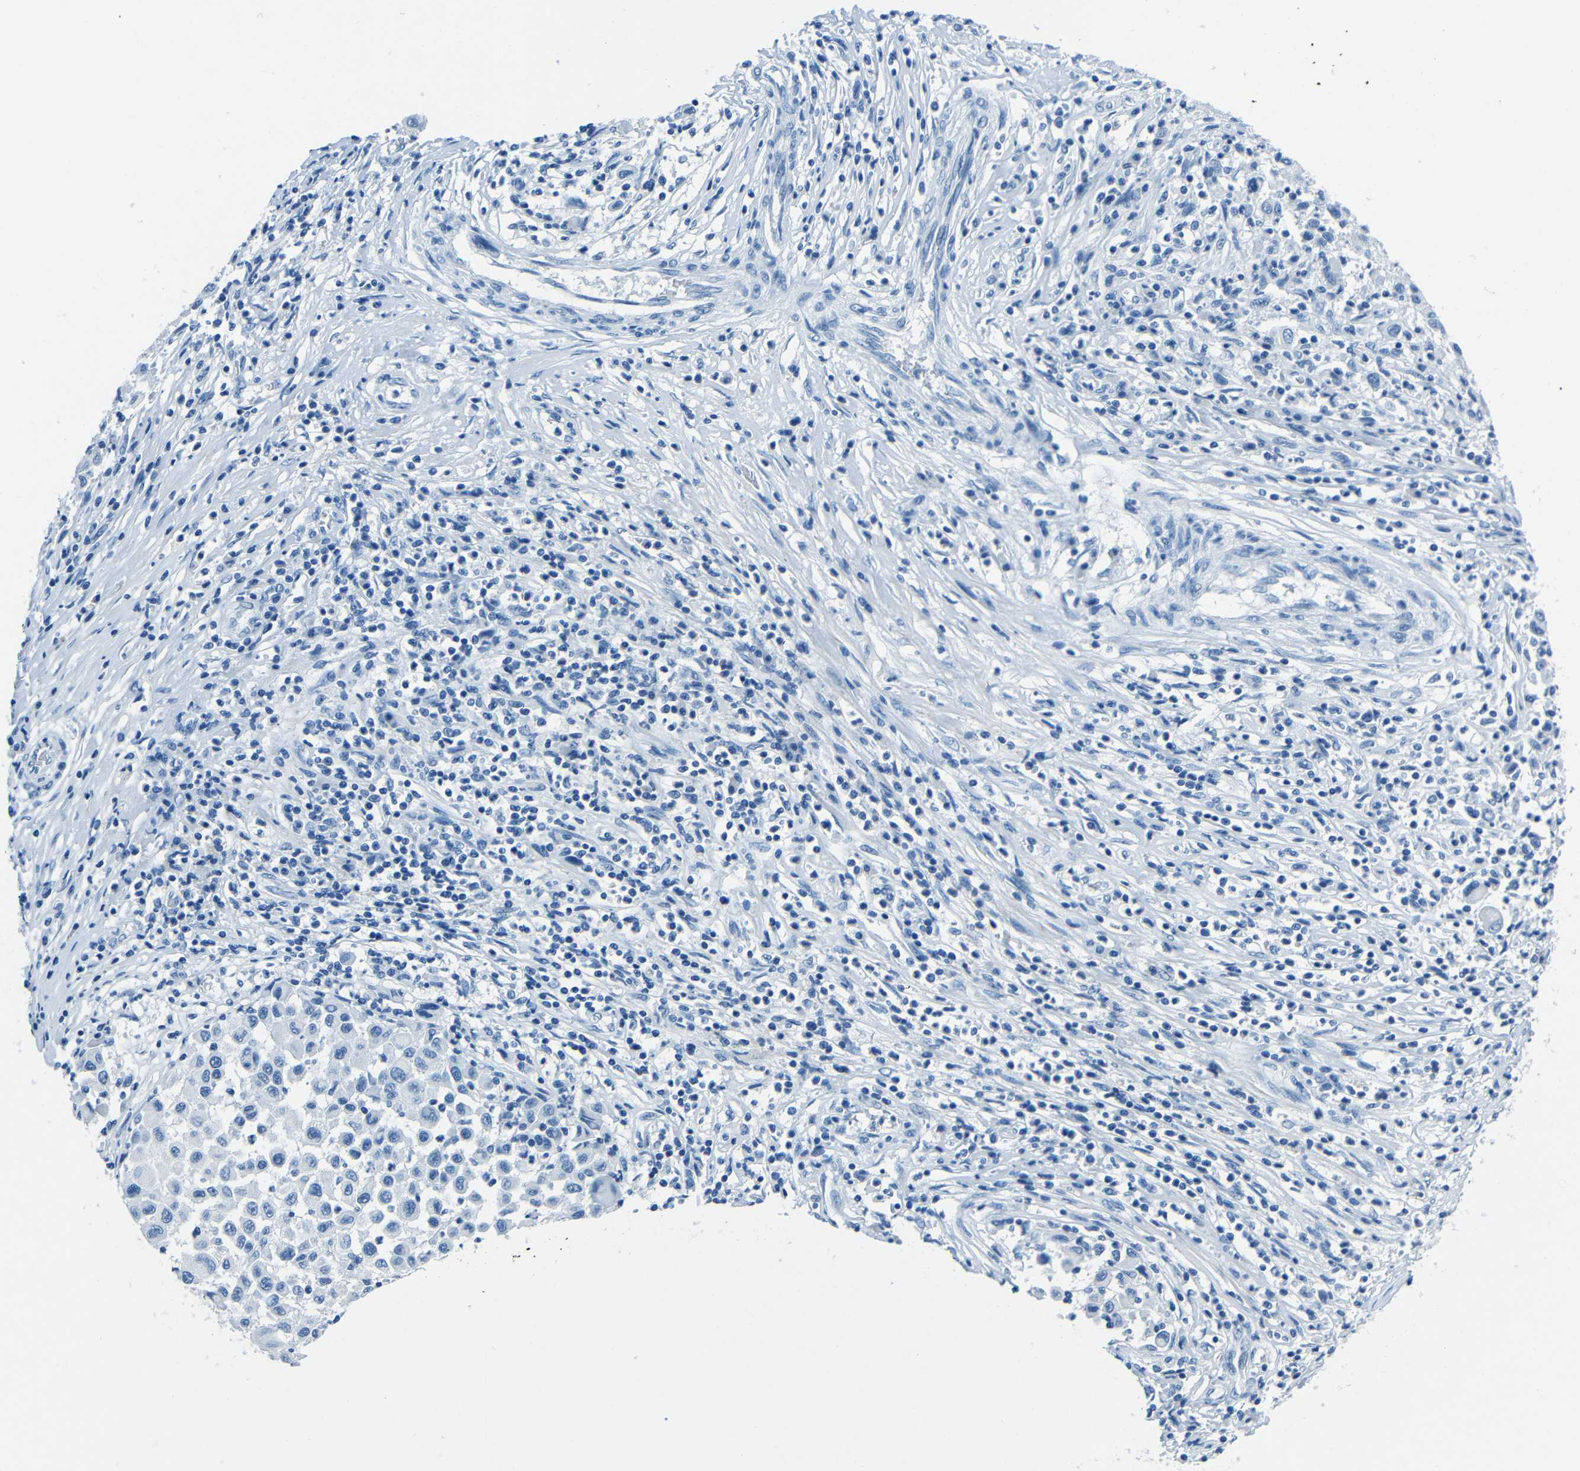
{"staining": {"intensity": "negative", "quantity": "none", "location": "none"}, "tissue": "melanoma", "cell_type": "Tumor cells", "image_type": "cancer", "snomed": [{"axis": "morphology", "description": "Malignant melanoma, Metastatic site"}, {"axis": "topography", "description": "Lymph node"}], "caption": "Tumor cells are negative for protein expression in human melanoma.", "gene": "FBN2", "patient": {"sex": "male", "age": 61}}